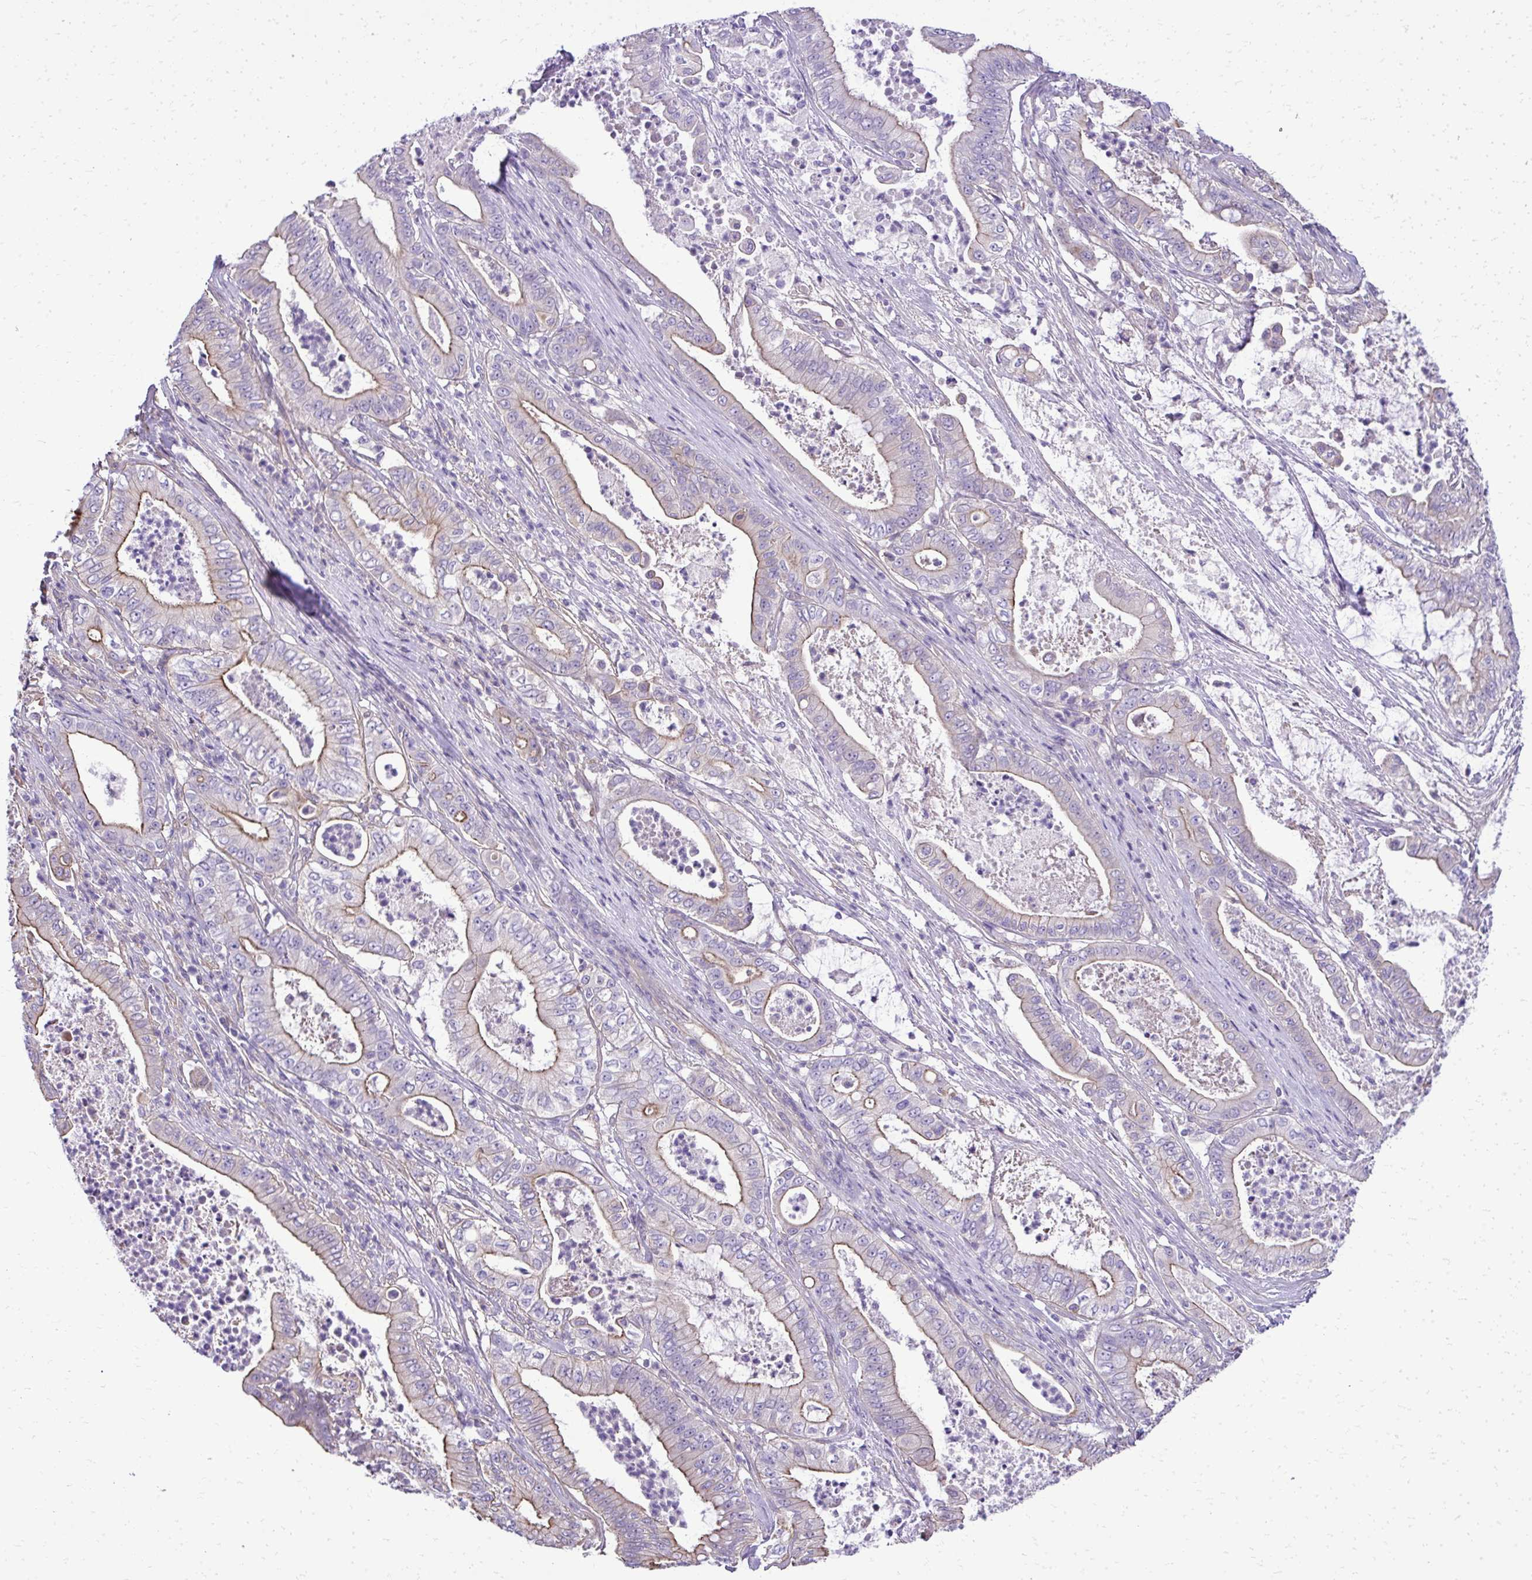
{"staining": {"intensity": "moderate", "quantity": "25%-75%", "location": "cytoplasmic/membranous"}, "tissue": "pancreatic cancer", "cell_type": "Tumor cells", "image_type": "cancer", "snomed": [{"axis": "morphology", "description": "Adenocarcinoma, NOS"}, {"axis": "topography", "description": "Pancreas"}], "caption": "Protein staining of adenocarcinoma (pancreatic) tissue demonstrates moderate cytoplasmic/membranous staining in approximately 25%-75% of tumor cells.", "gene": "RUNDC3B", "patient": {"sex": "male", "age": 71}}